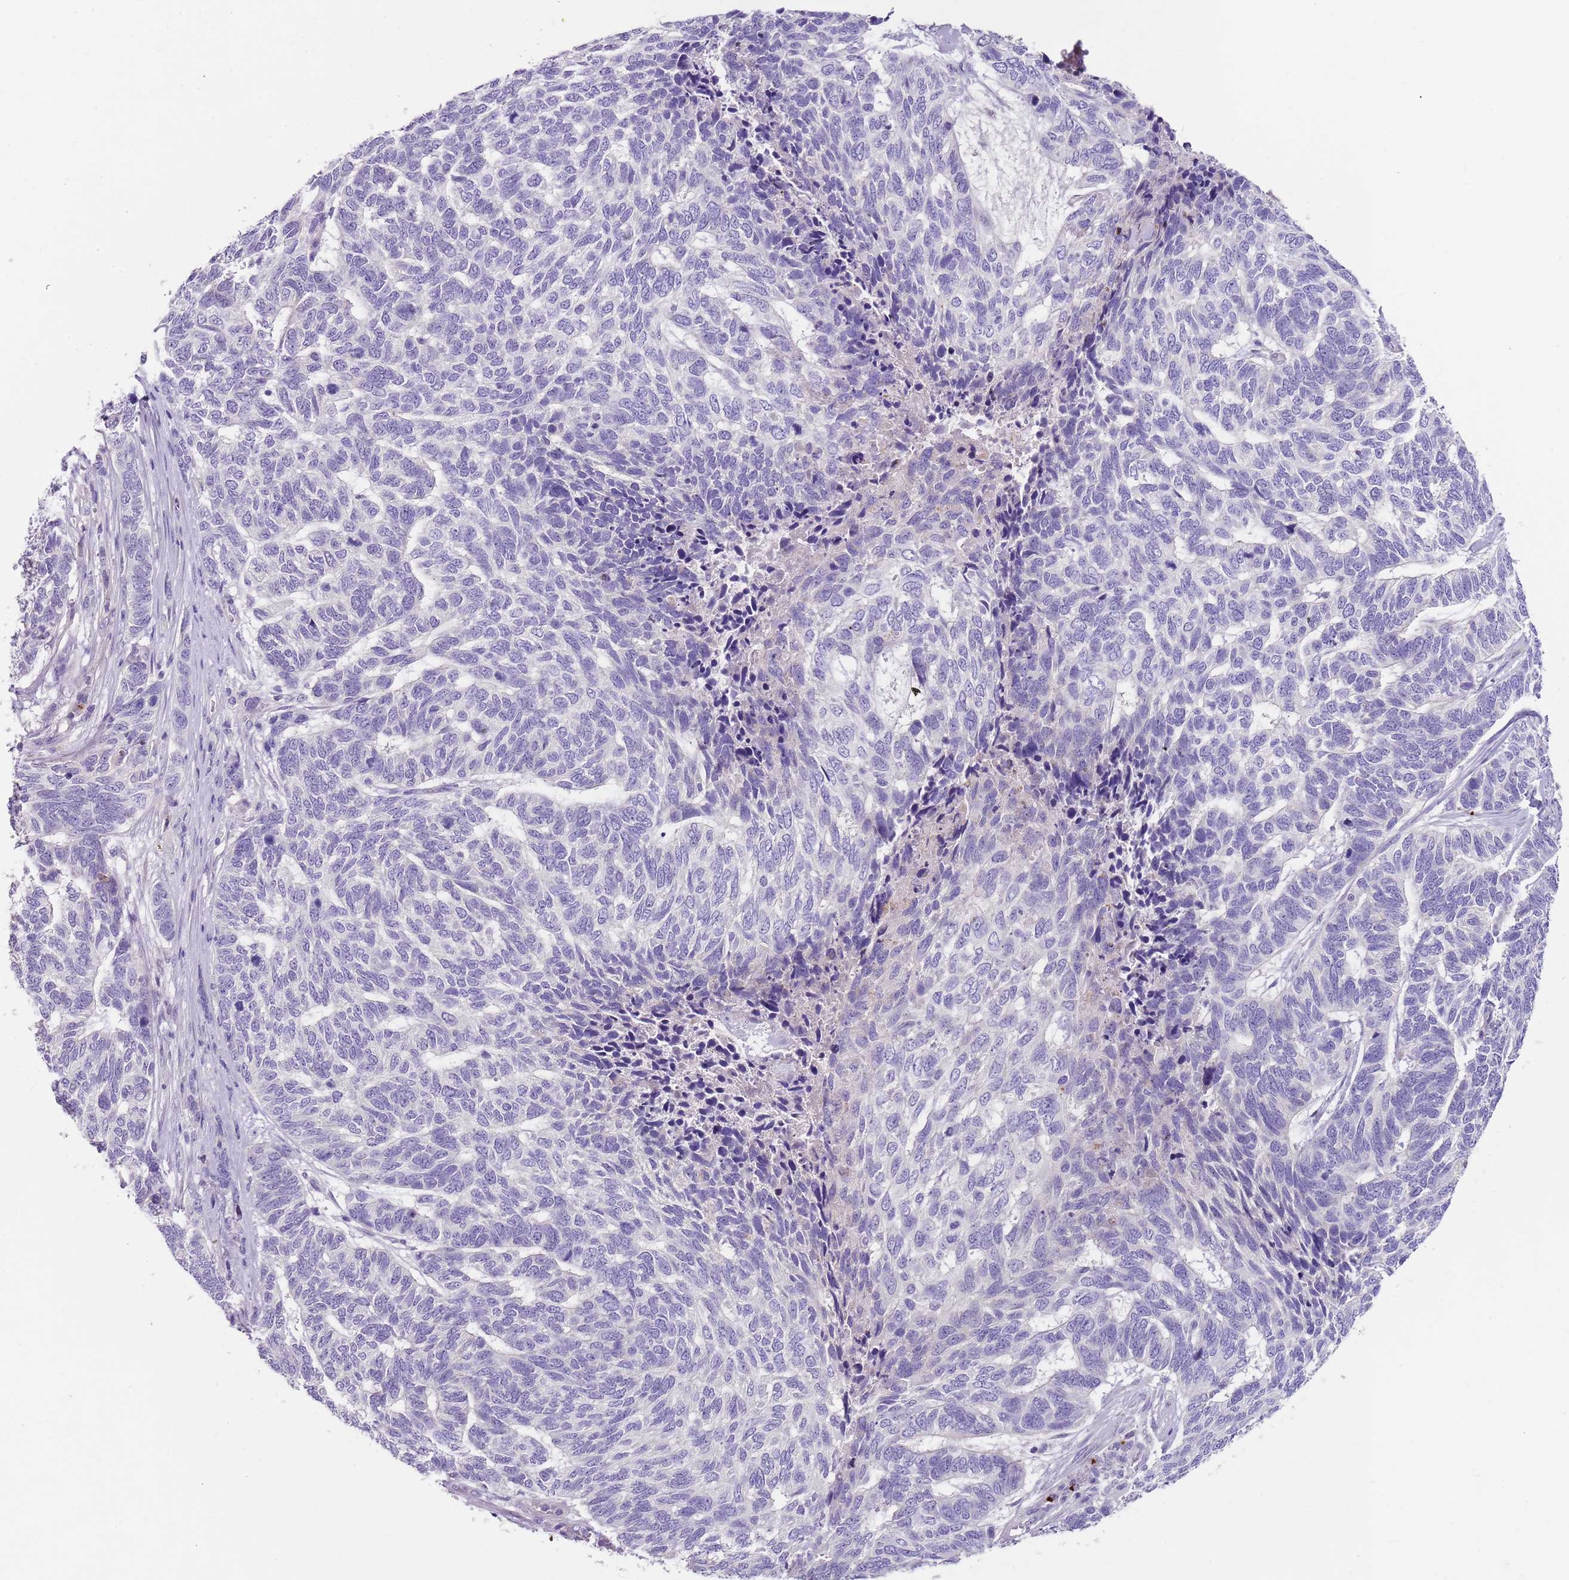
{"staining": {"intensity": "negative", "quantity": "none", "location": "none"}, "tissue": "skin cancer", "cell_type": "Tumor cells", "image_type": "cancer", "snomed": [{"axis": "morphology", "description": "Basal cell carcinoma"}, {"axis": "topography", "description": "Skin"}], "caption": "Tumor cells show no significant protein expression in skin cancer. (DAB IHC with hematoxylin counter stain).", "gene": "C2CD3", "patient": {"sex": "female", "age": 65}}